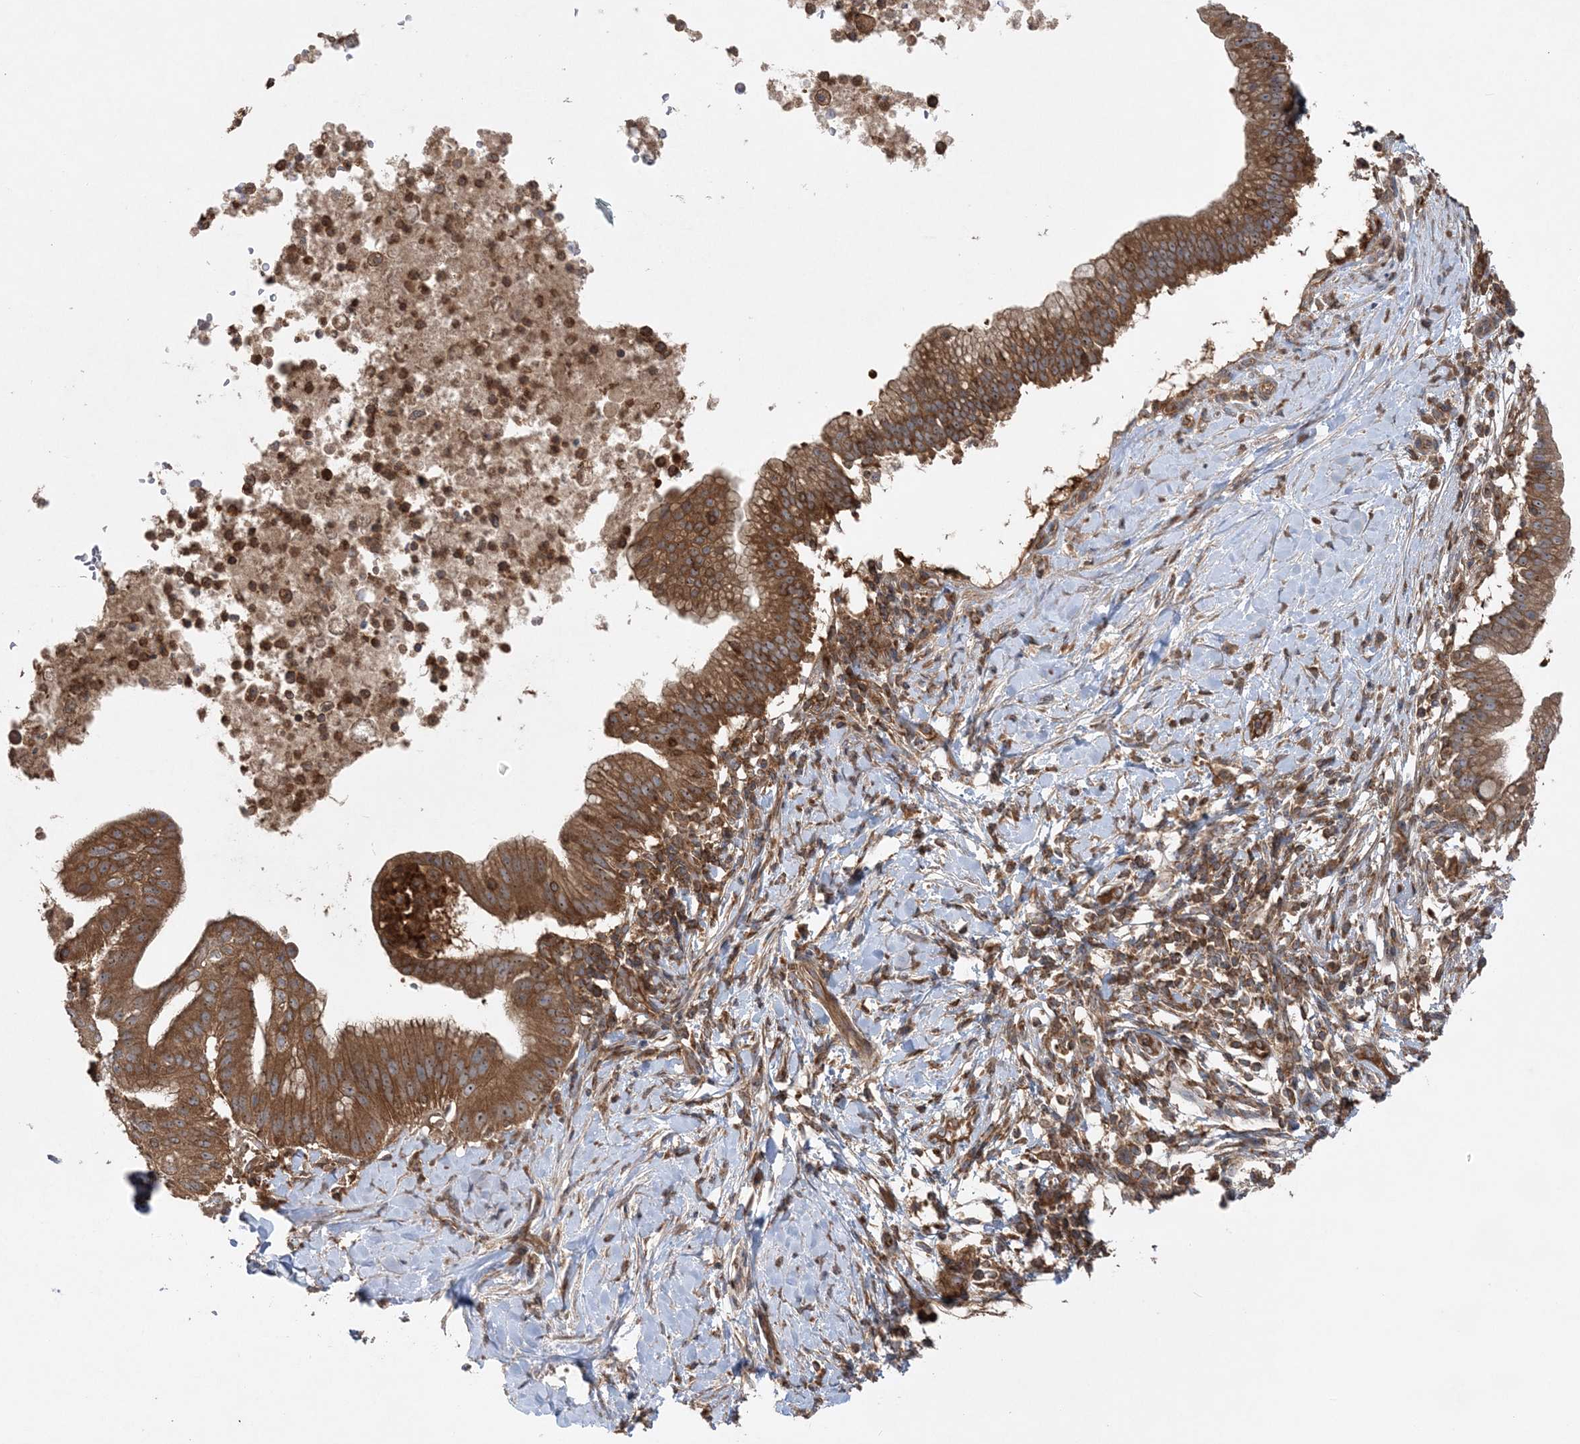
{"staining": {"intensity": "moderate", "quantity": ">75%", "location": "cytoplasmic/membranous,nuclear"}, "tissue": "pancreatic cancer", "cell_type": "Tumor cells", "image_type": "cancer", "snomed": [{"axis": "morphology", "description": "Adenocarcinoma, NOS"}, {"axis": "topography", "description": "Pancreas"}], "caption": "Immunohistochemical staining of human pancreatic cancer (adenocarcinoma) displays medium levels of moderate cytoplasmic/membranous and nuclear protein staining in approximately >75% of tumor cells.", "gene": "ACAP2", "patient": {"sex": "male", "age": 68}}